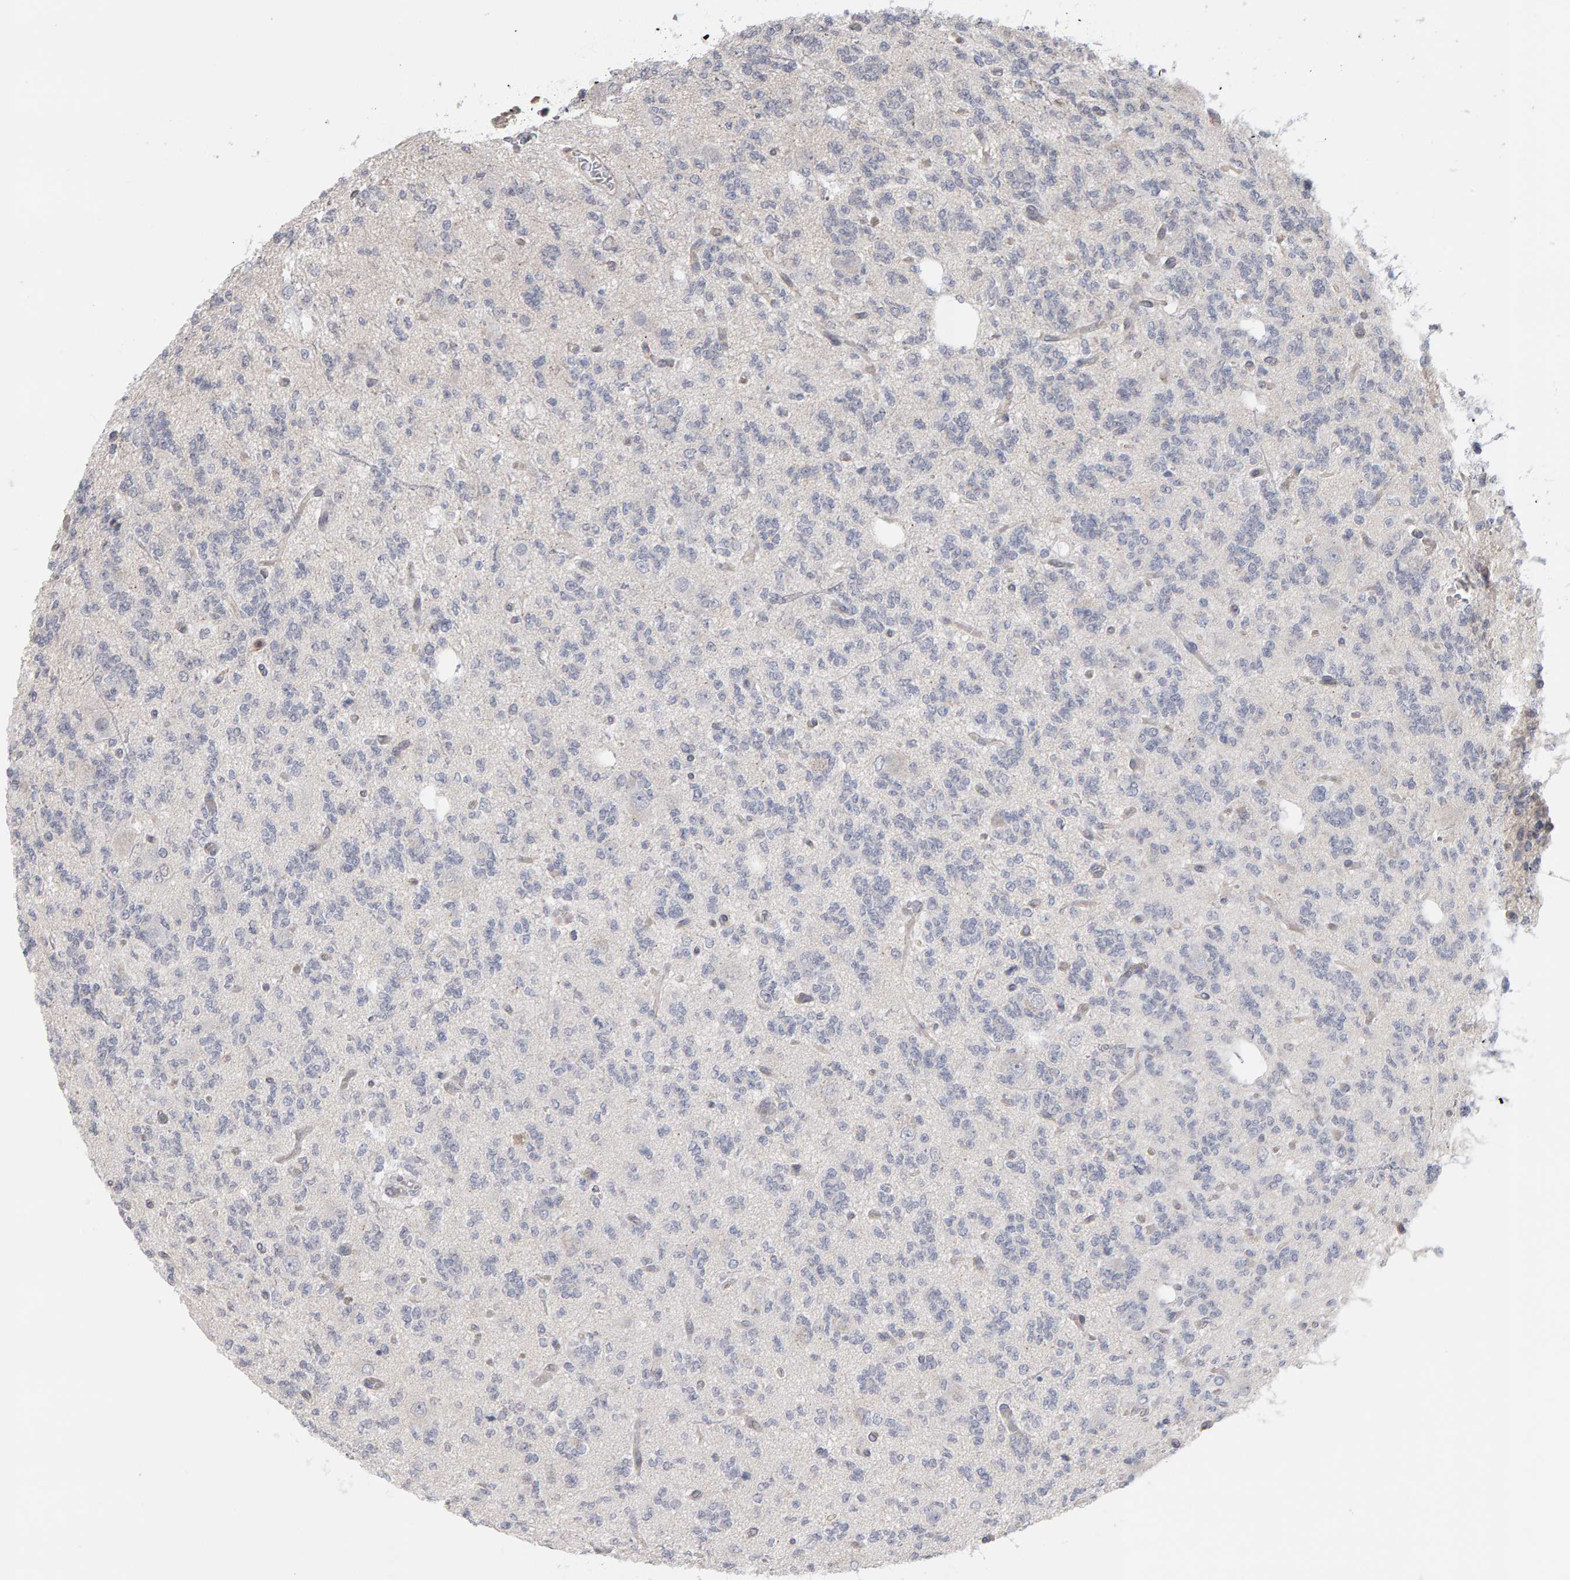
{"staining": {"intensity": "negative", "quantity": "none", "location": "none"}, "tissue": "glioma", "cell_type": "Tumor cells", "image_type": "cancer", "snomed": [{"axis": "morphology", "description": "Glioma, malignant, Low grade"}, {"axis": "topography", "description": "Brain"}], "caption": "Tumor cells are negative for brown protein staining in malignant glioma (low-grade). (Immunohistochemistry, brightfield microscopy, high magnification).", "gene": "MSRA", "patient": {"sex": "male", "age": 38}}